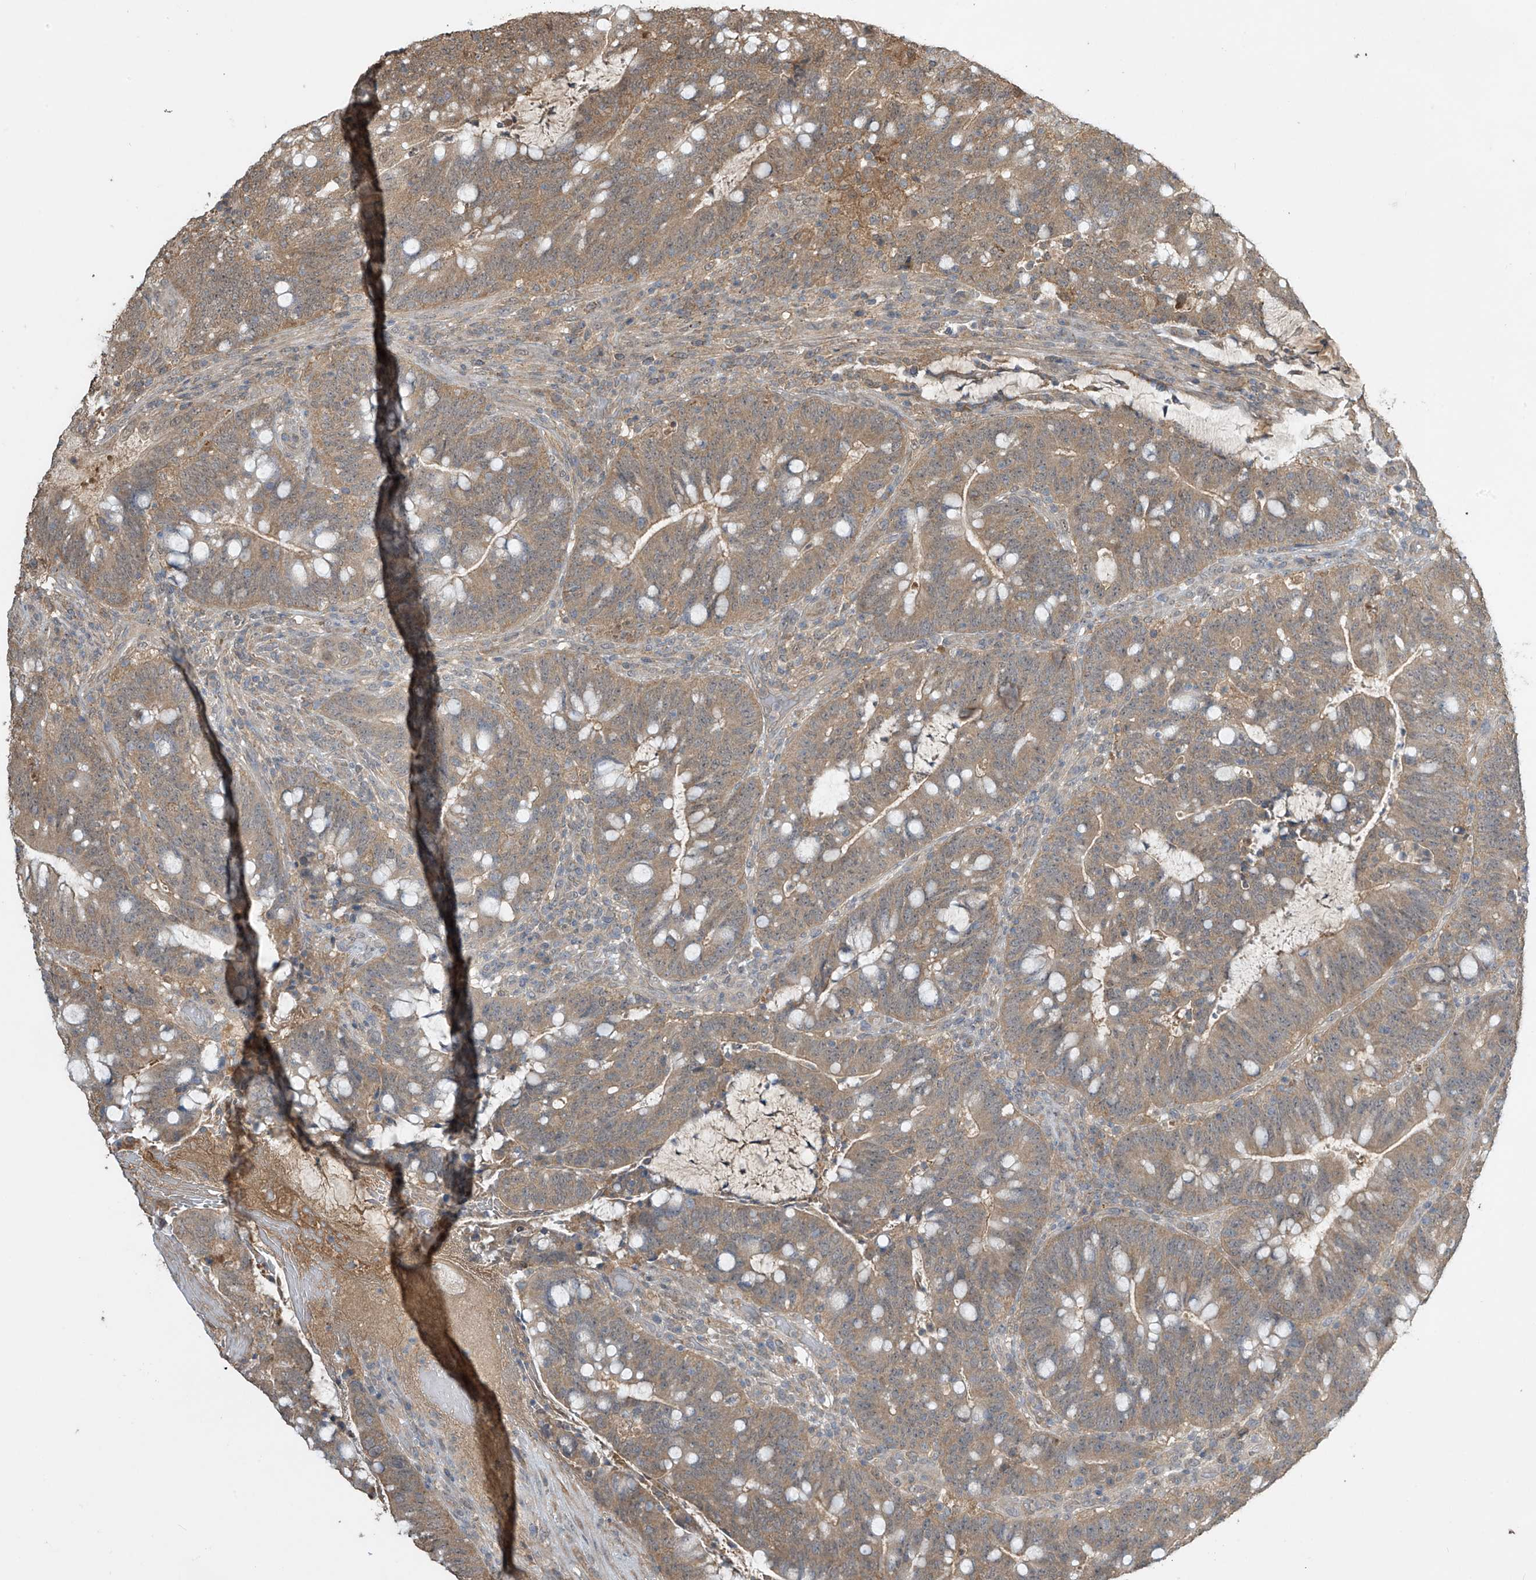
{"staining": {"intensity": "moderate", "quantity": ">75%", "location": "cytoplasmic/membranous"}, "tissue": "colorectal cancer", "cell_type": "Tumor cells", "image_type": "cancer", "snomed": [{"axis": "morphology", "description": "Adenocarcinoma, NOS"}, {"axis": "topography", "description": "Colon"}], "caption": "Protein analysis of colorectal adenocarcinoma tissue displays moderate cytoplasmic/membranous staining in about >75% of tumor cells.", "gene": "SLFN14", "patient": {"sex": "female", "age": 66}}